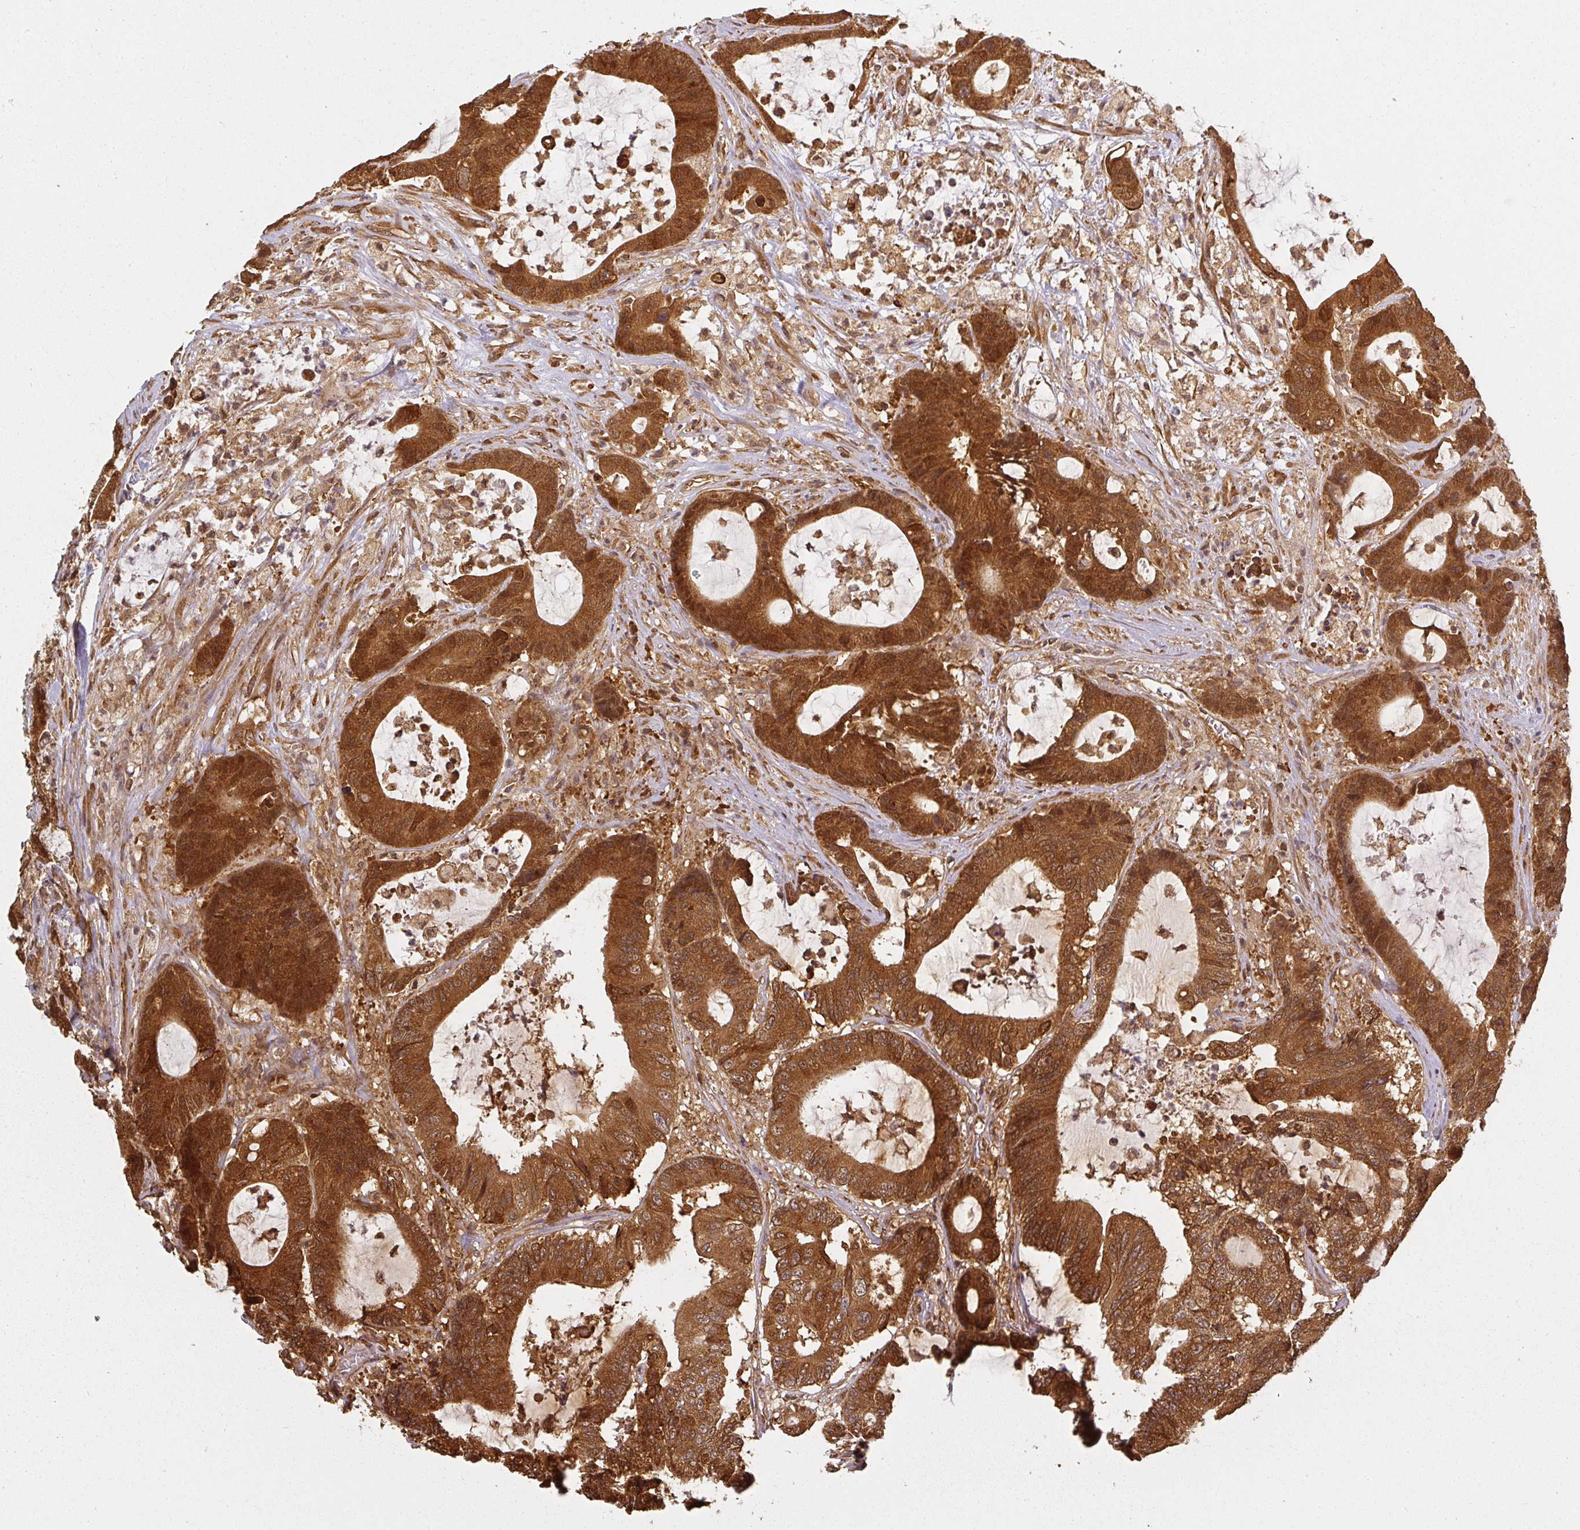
{"staining": {"intensity": "strong", "quantity": ">75%", "location": "cytoplasmic/membranous"}, "tissue": "colorectal cancer", "cell_type": "Tumor cells", "image_type": "cancer", "snomed": [{"axis": "morphology", "description": "Adenocarcinoma, NOS"}, {"axis": "topography", "description": "Colon"}], "caption": "IHC staining of colorectal cancer, which shows high levels of strong cytoplasmic/membranous staining in approximately >75% of tumor cells indicating strong cytoplasmic/membranous protein staining. The staining was performed using DAB (brown) for protein detection and nuclei were counterstained in hematoxylin (blue).", "gene": "PPP6R3", "patient": {"sex": "female", "age": 84}}